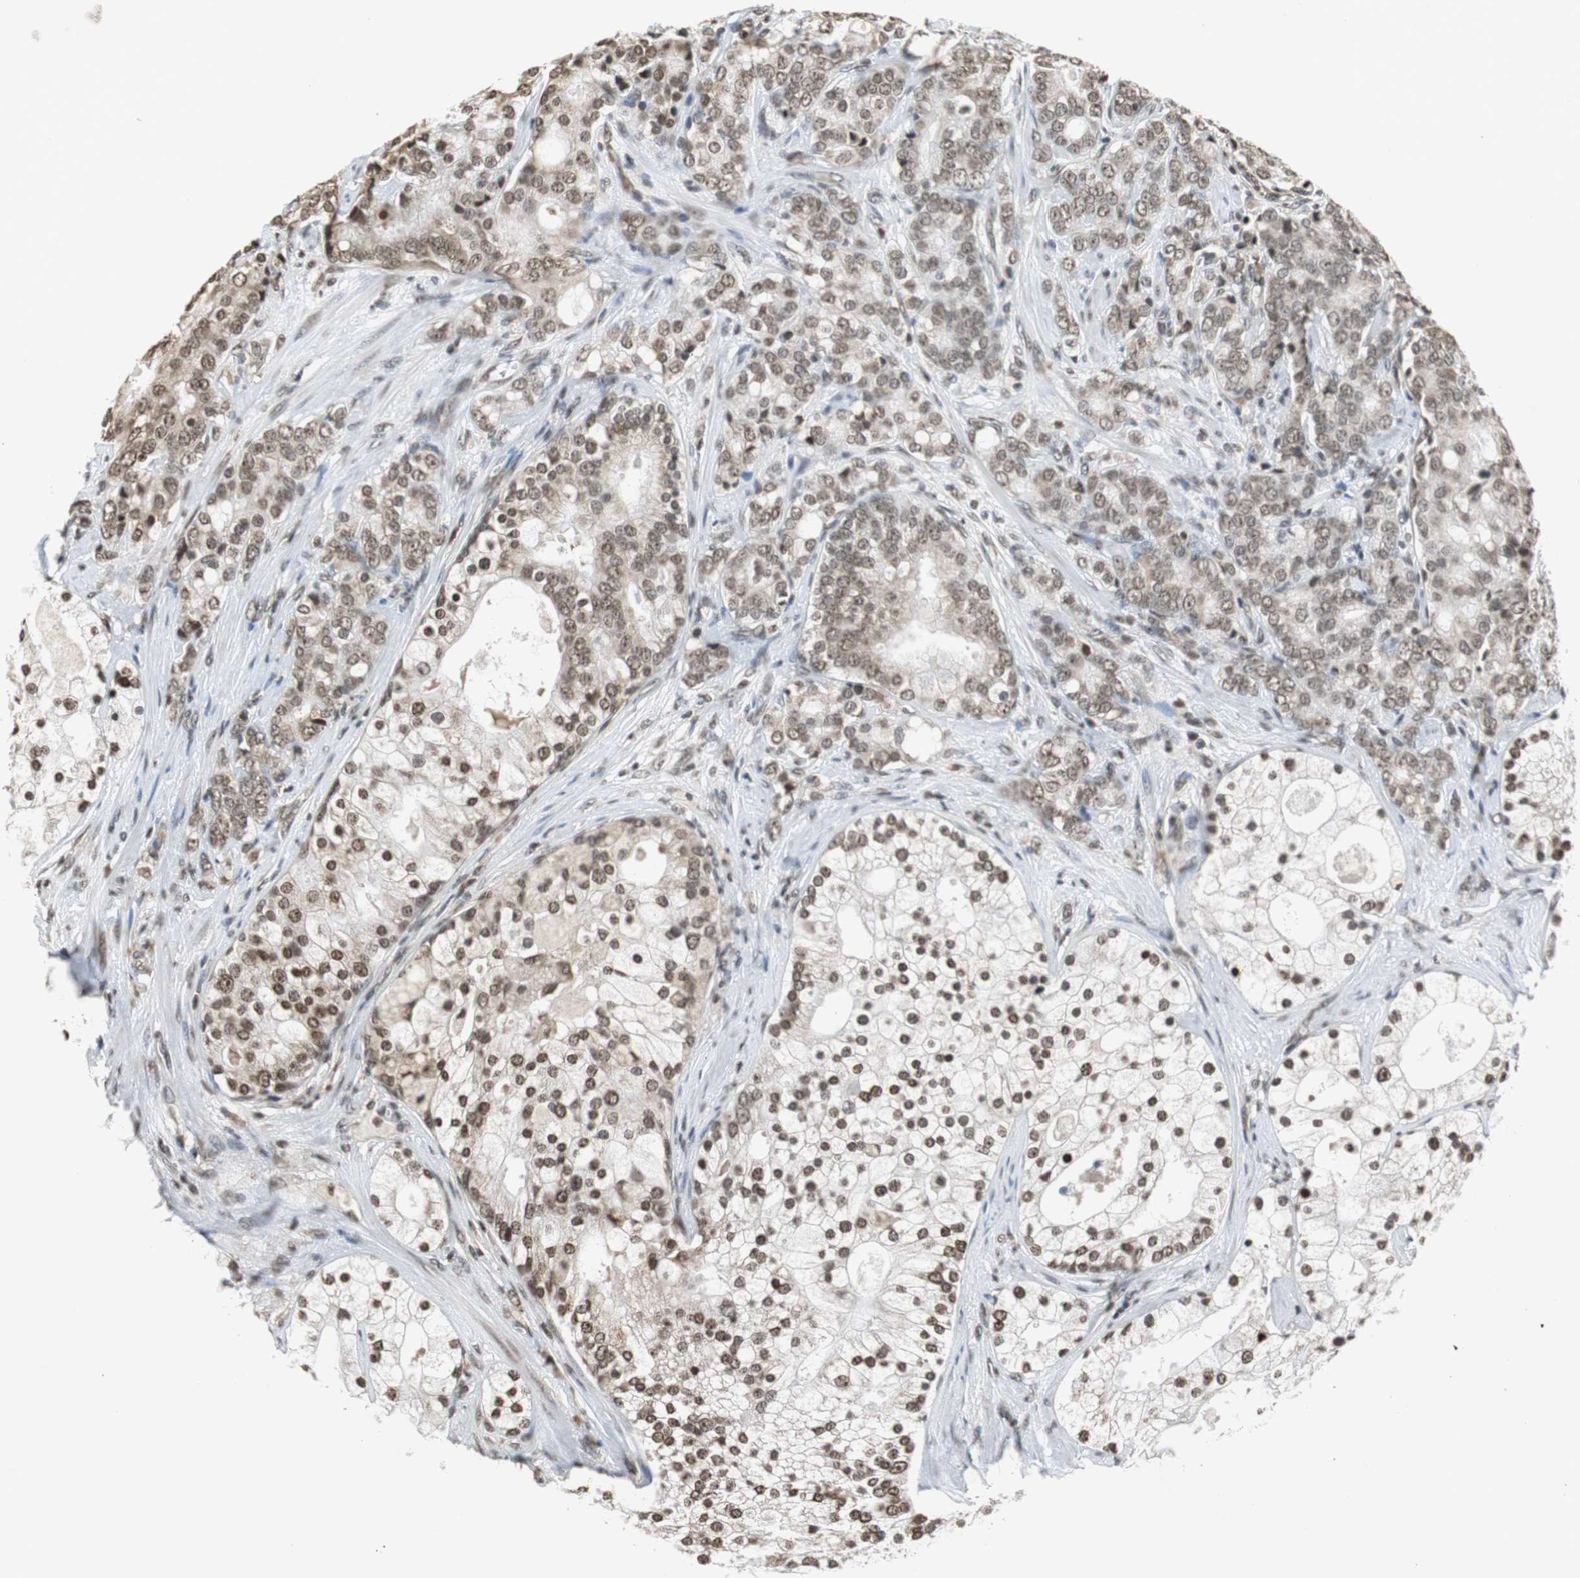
{"staining": {"intensity": "moderate", "quantity": ">75%", "location": "cytoplasmic/membranous,nuclear"}, "tissue": "prostate cancer", "cell_type": "Tumor cells", "image_type": "cancer", "snomed": [{"axis": "morphology", "description": "Adenocarcinoma, Low grade"}, {"axis": "topography", "description": "Prostate"}], "caption": "Immunohistochemical staining of prostate adenocarcinoma (low-grade) reveals medium levels of moderate cytoplasmic/membranous and nuclear protein expression in about >75% of tumor cells.", "gene": "REST", "patient": {"sex": "male", "age": 58}}